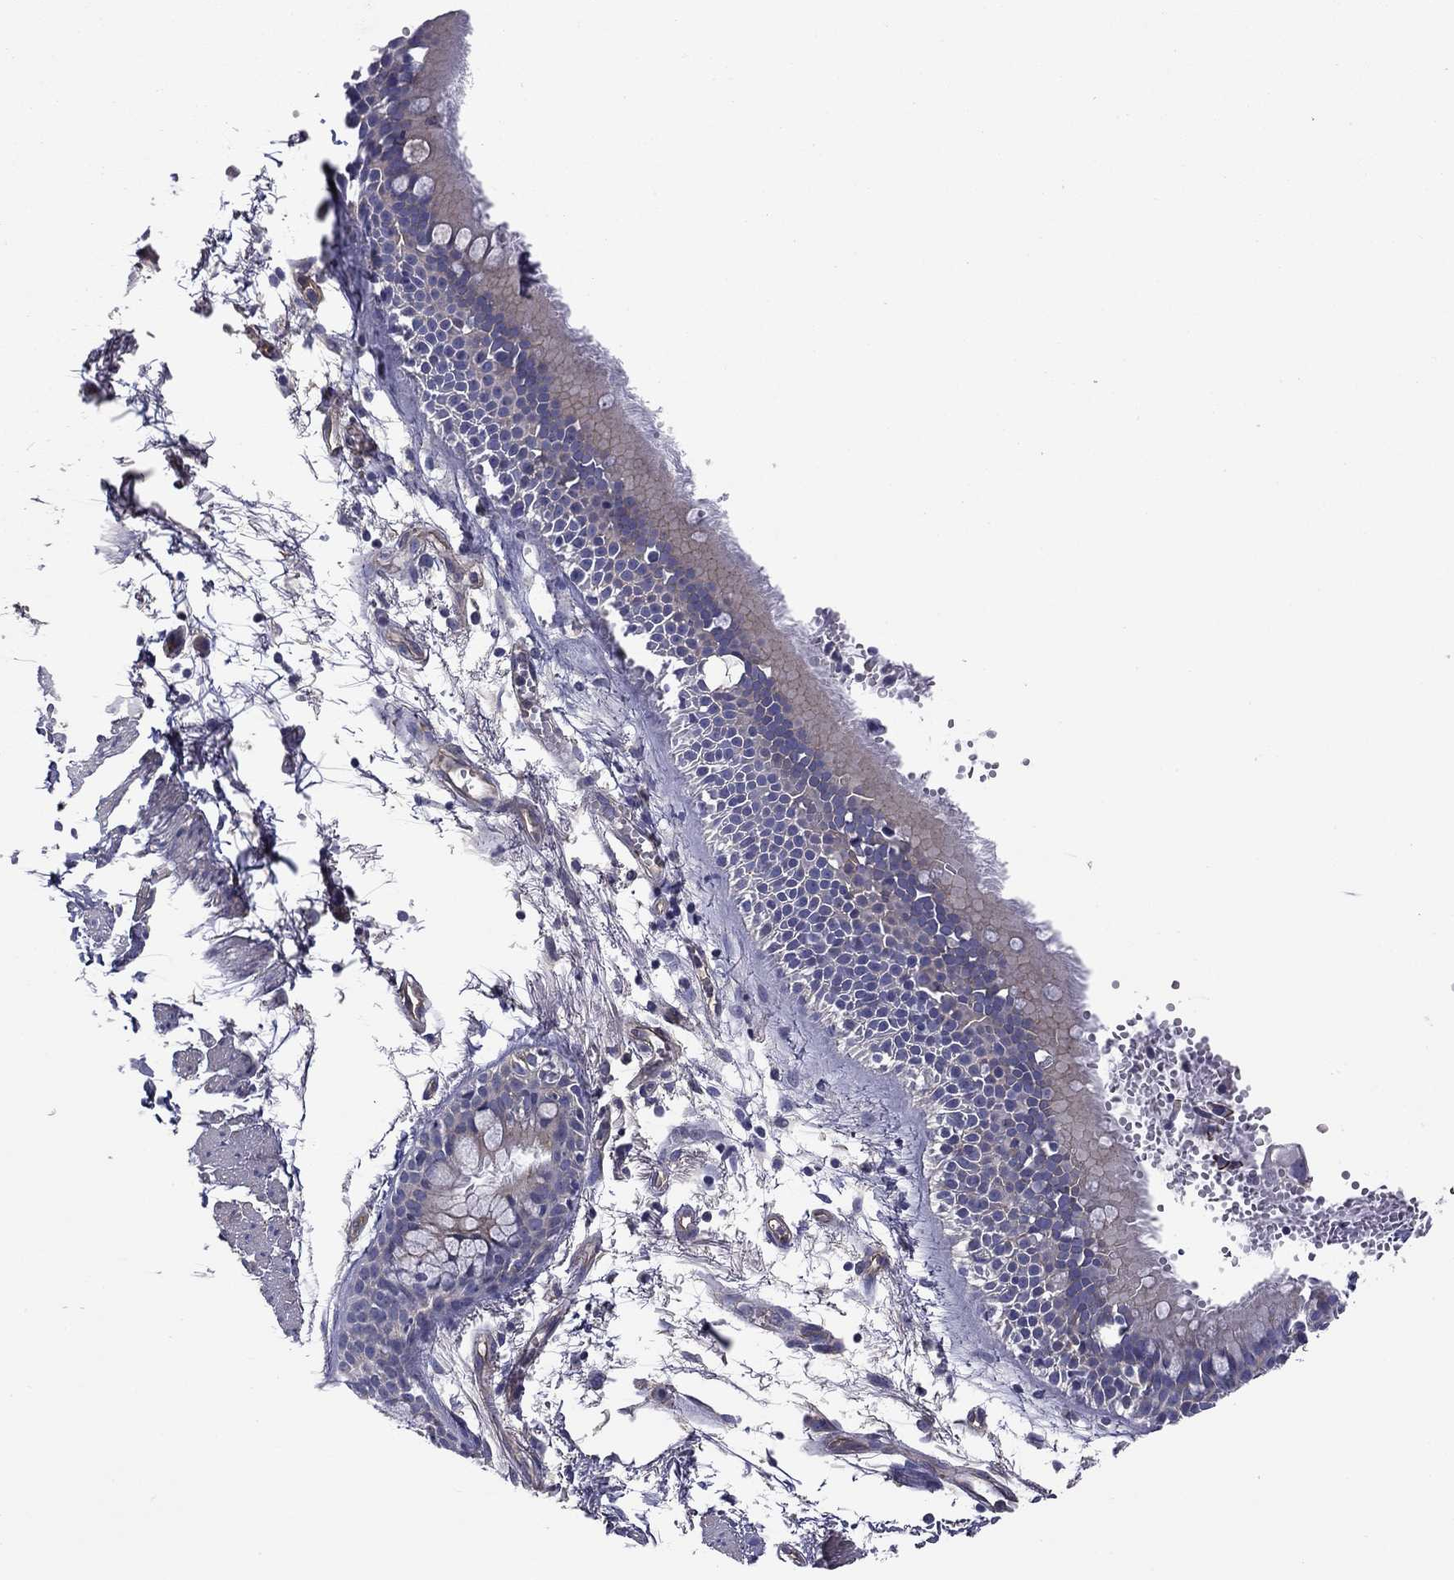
{"staining": {"intensity": "negative", "quantity": "none", "location": "none"}, "tissue": "soft tissue", "cell_type": "Fibroblasts", "image_type": "normal", "snomed": [{"axis": "morphology", "description": "Normal tissue, NOS"}, {"axis": "morphology", "description": "Squamous cell carcinoma, NOS"}, {"axis": "topography", "description": "Cartilage tissue"}, {"axis": "topography", "description": "Lung"}], "caption": "Immunohistochemical staining of unremarkable human soft tissue reveals no significant staining in fibroblasts.", "gene": "TCHH", "patient": {"sex": "male", "age": 66}}